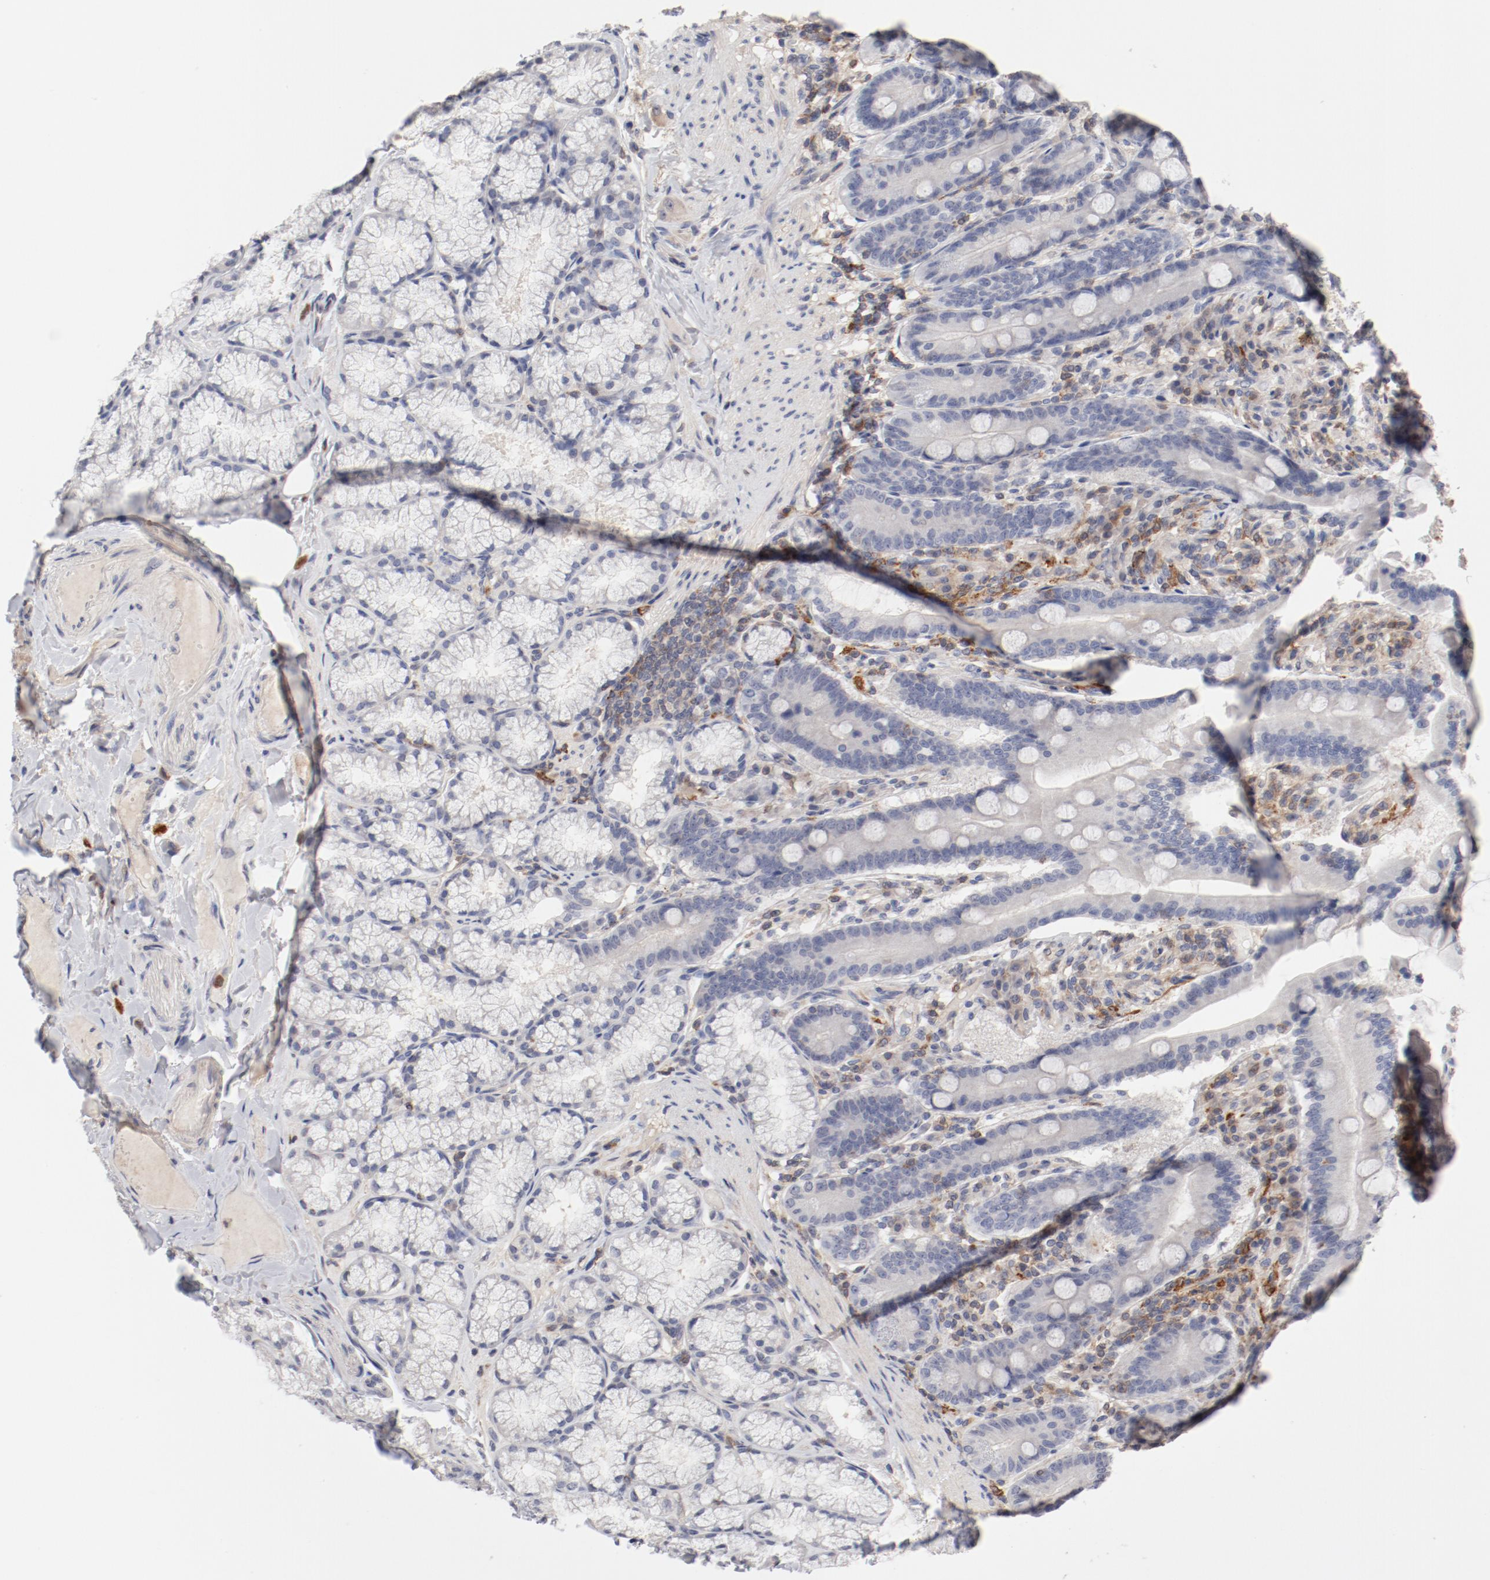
{"staining": {"intensity": "negative", "quantity": "none", "location": "none"}, "tissue": "duodenum", "cell_type": "Glandular cells", "image_type": "normal", "snomed": [{"axis": "morphology", "description": "Normal tissue, NOS"}, {"axis": "topography", "description": "Duodenum"}], "caption": "This is an IHC image of unremarkable duodenum. There is no expression in glandular cells.", "gene": "CBL", "patient": {"sex": "female", "age": 64}}